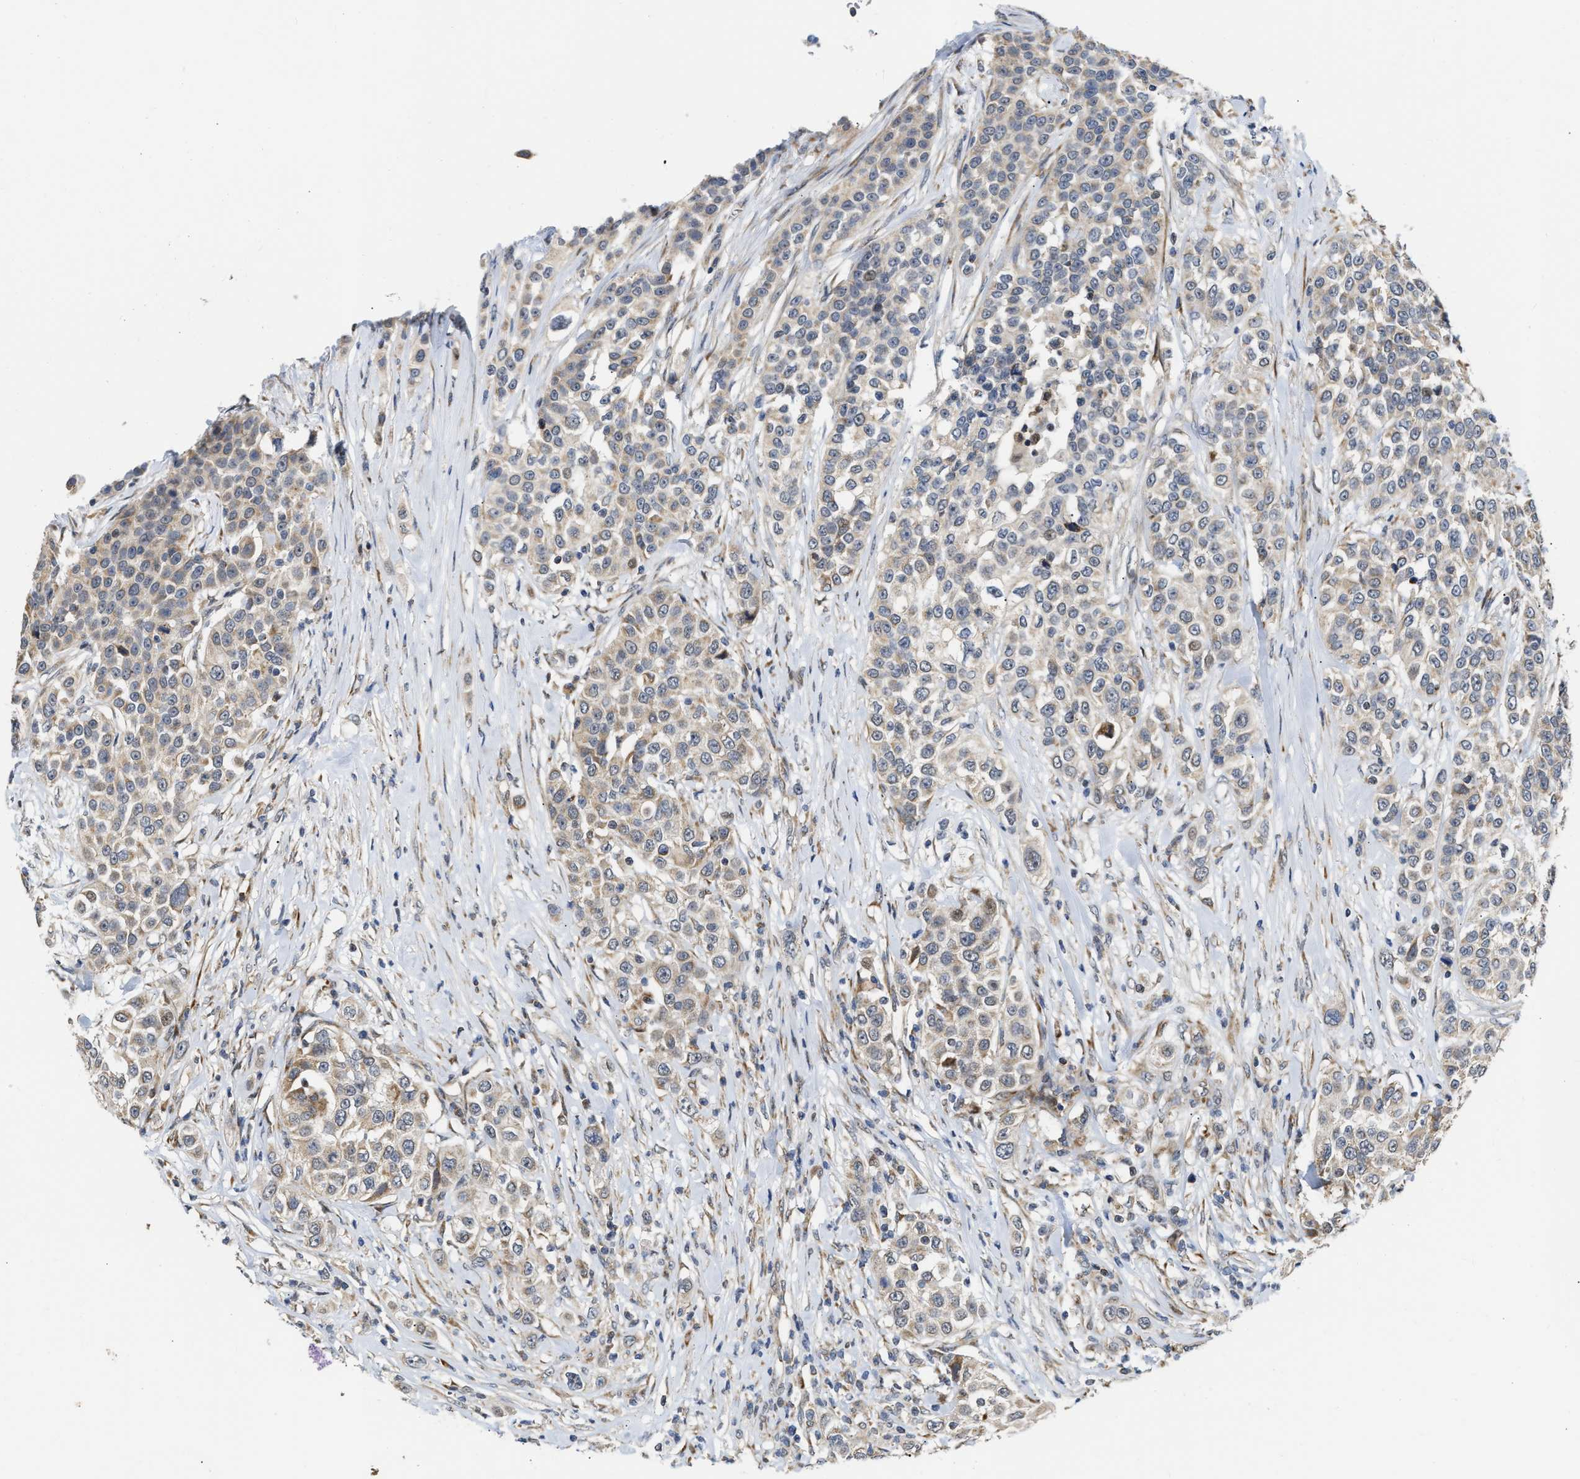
{"staining": {"intensity": "weak", "quantity": "<25%", "location": "cytoplasmic/membranous"}, "tissue": "urothelial cancer", "cell_type": "Tumor cells", "image_type": "cancer", "snomed": [{"axis": "morphology", "description": "Urothelial carcinoma, High grade"}, {"axis": "topography", "description": "Urinary bladder"}], "caption": "Immunohistochemistry image of neoplastic tissue: urothelial cancer stained with DAB (3,3'-diaminobenzidine) exhibits no significant protein expression in tumor cells.", "gene": "DEPTOR", "patient": {"sex": "female", "age": 80}}